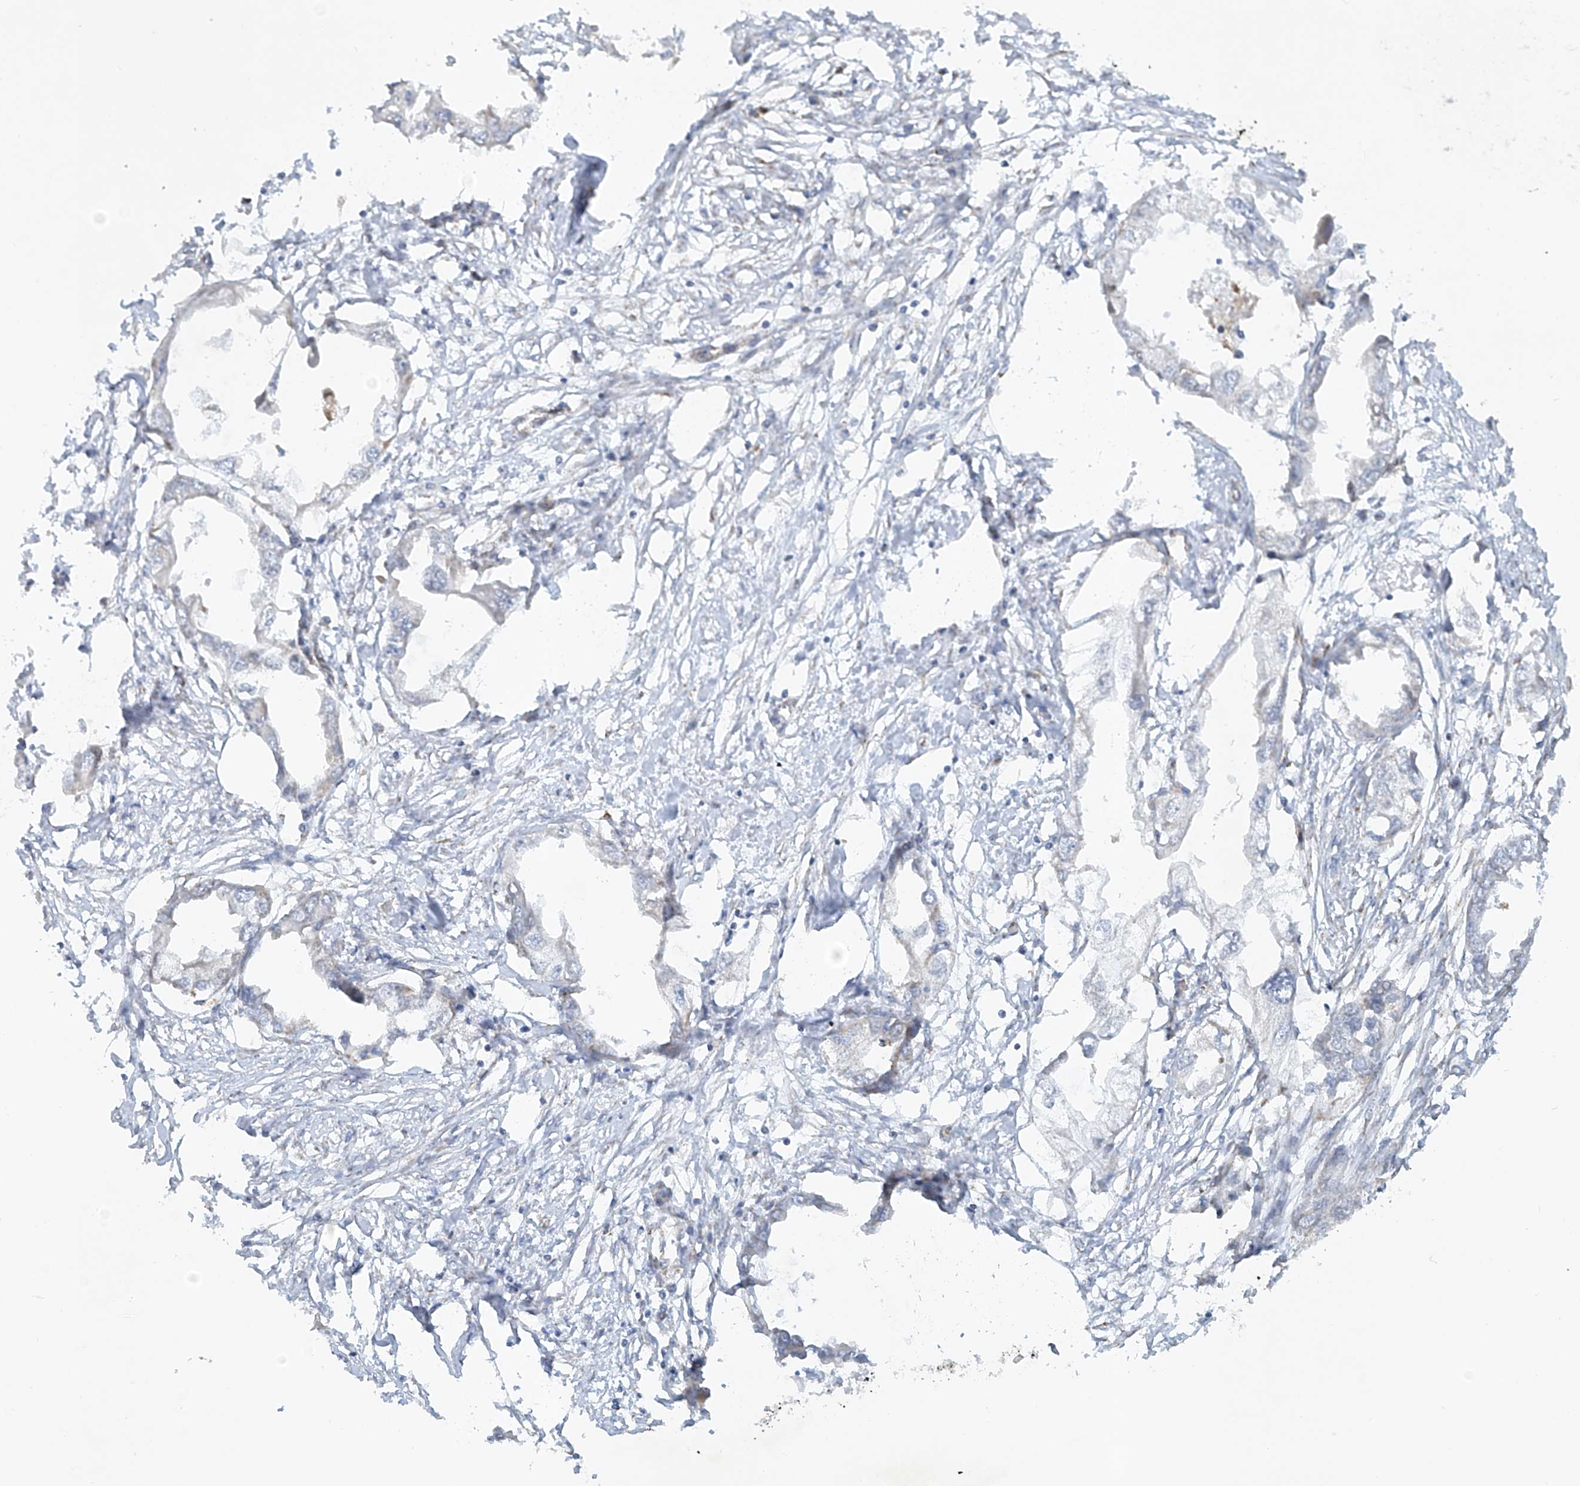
{"staining": {"intensity": "negative", "quantity": "none", "location": "none"}, "tissue": "endometrial cancer", "cell_type": "Tumor cells", "image_type": "cancer", "snomed": [{"axis": "morphology", "description": "Adenocarcinoma, NOS"}, {"axis": "morphology", "description": "Adenocarcinoma, metastatic, NOS"}, {"axis": "topography", "description": "Adipose tissue"}, {"axis": "topography", "description": "Endometrium"}], "caption": "Tumor cells are negative for protein expression in human endometrial adenocarcinoma.", "gene": "SMDT1", "patient": {"sex": "female", "age": 67}}